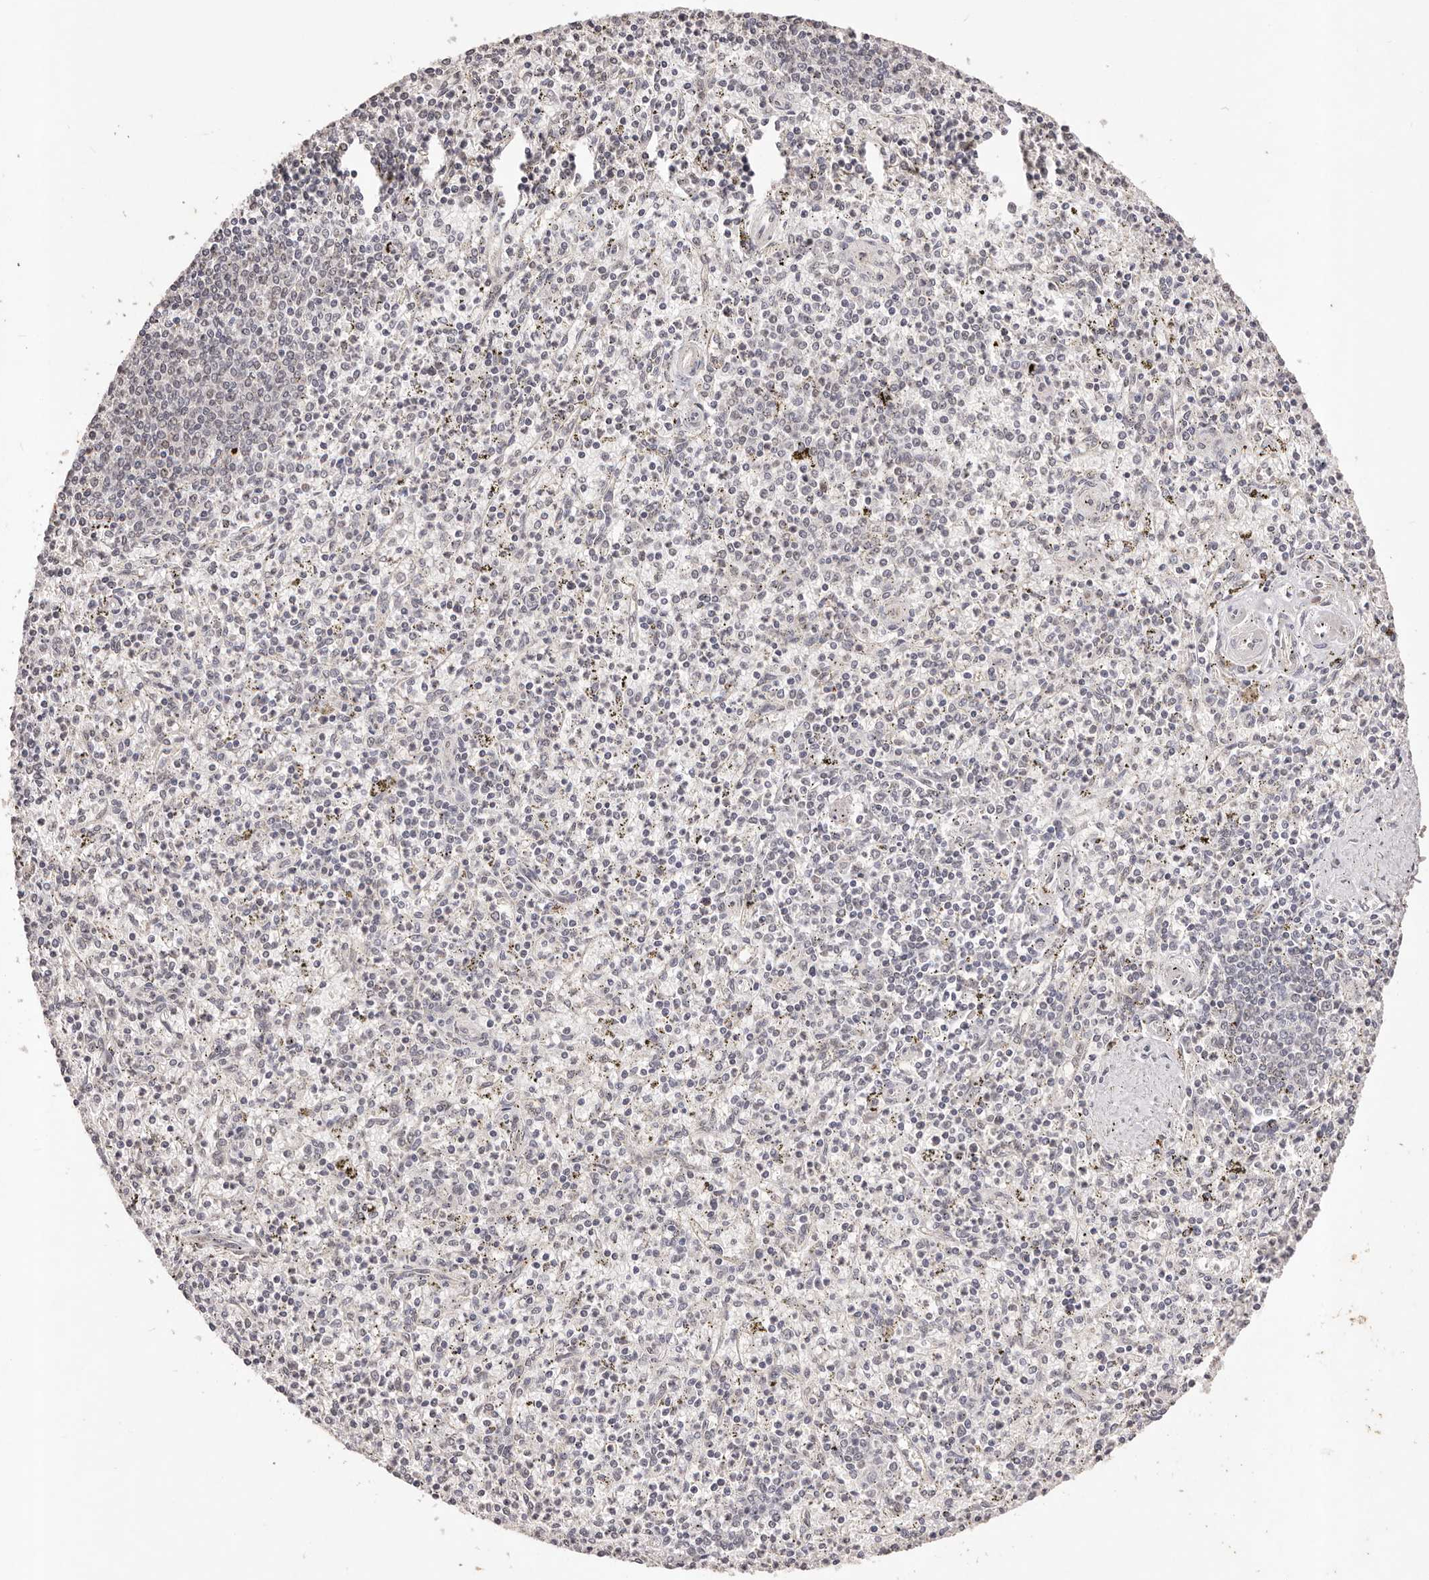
{"staining": {"intensity": "negative", "quantity": "none", "location": "none"}, "tissue": "spleen", "cell_type": "Cells in red pulp", "image_type": "normal", "snomed": [{"axis": "morphology", "description": "Normal tissue, NOS"}, {"axis": "topography", "description": "Spleen"}], "caption": "Cells in red pulp show no significant protein positivity in normal spleen. (Brightfield microscopy of DAB immunohistochemistry (IHC) at high magnification).", "gene": "RPS6KA5", "patient": {"sex": "male", "age": 72}}